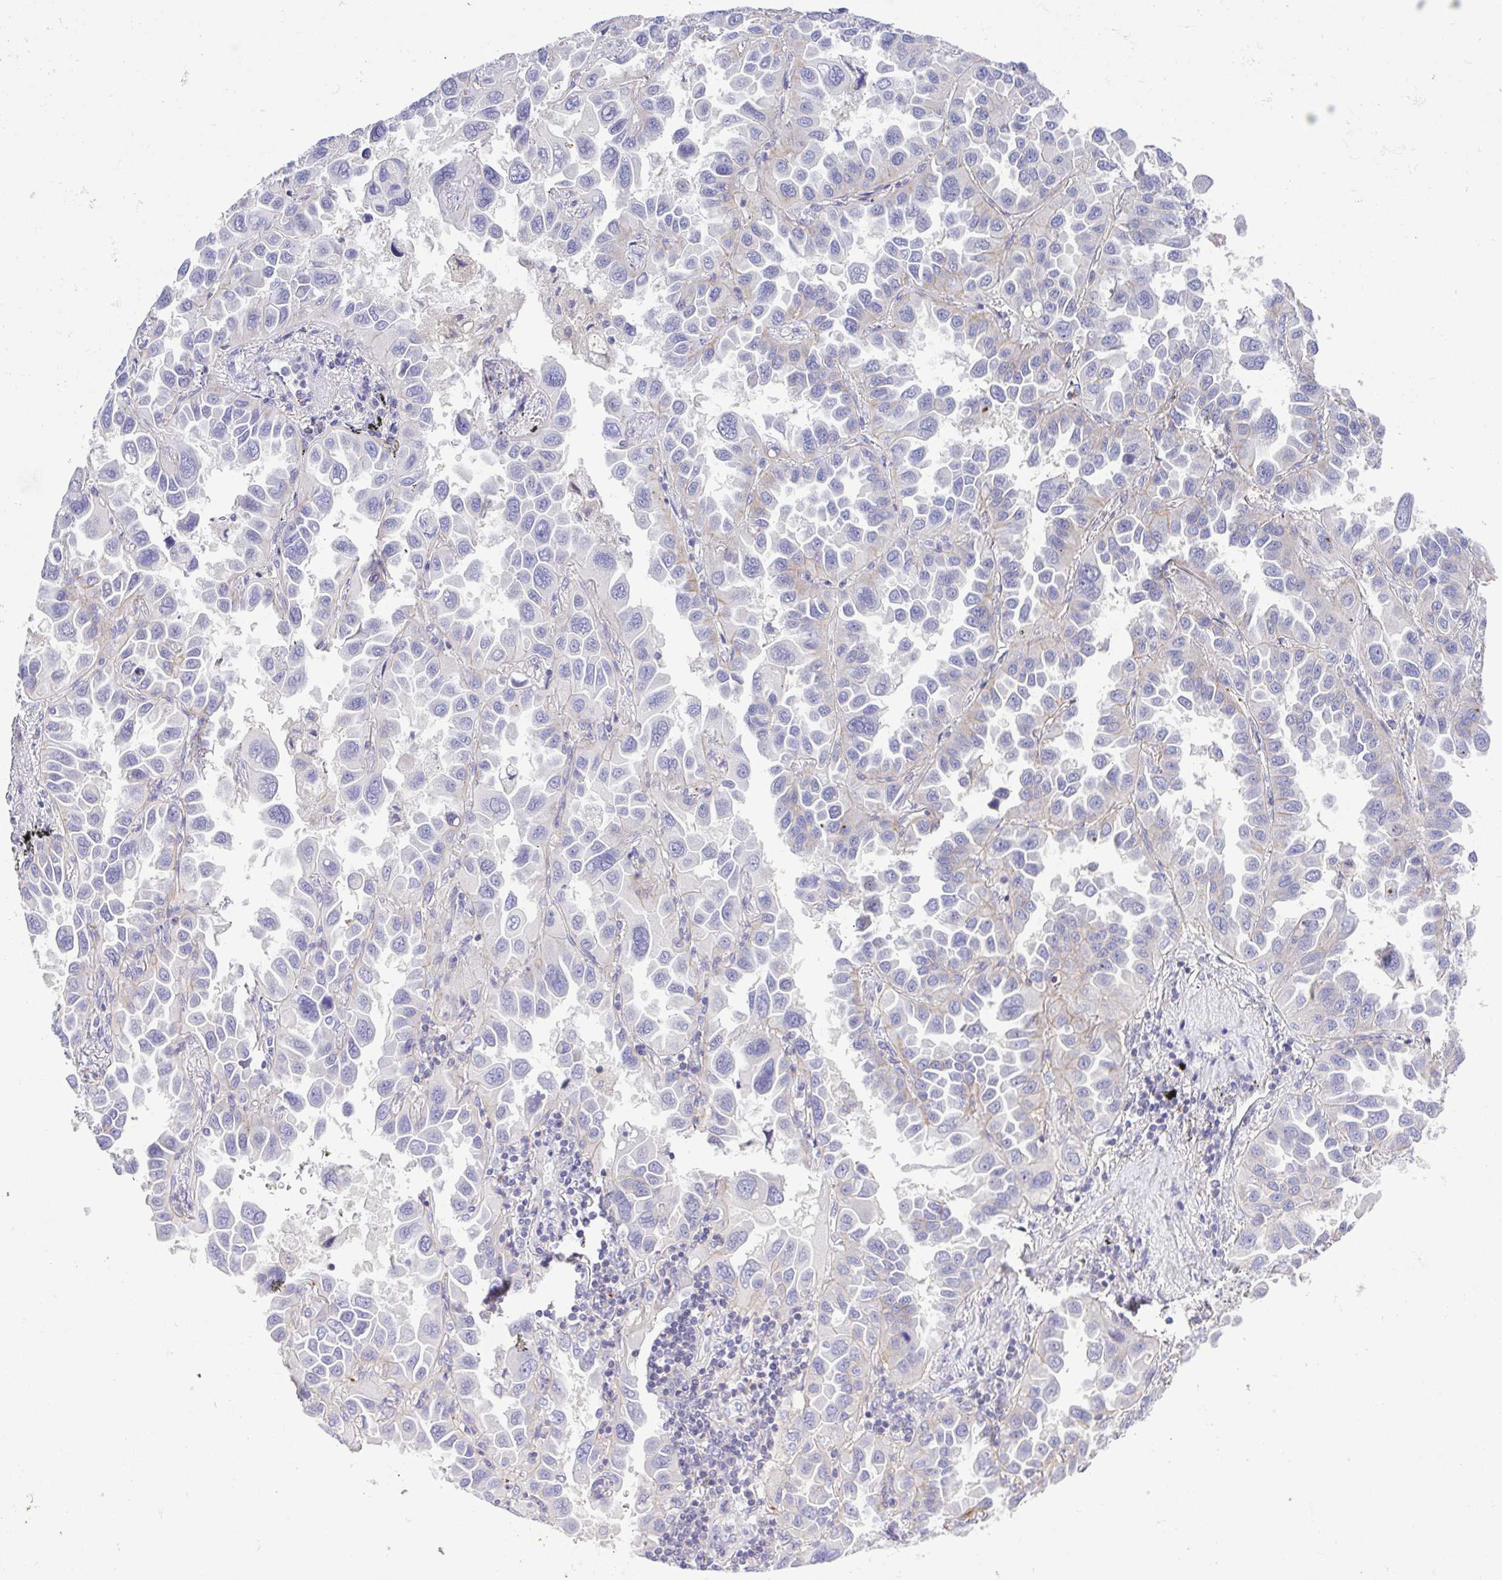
{"staining": {"intensity": "negative", "quantity": "none", "location": "none"}, "tissue": "lung cancer", "cell_type": "Tumor cells", "image_type": "cancer", "snomed": [{"axis": "morphology", "description": "Adenocarcinoma, NOS"}, {"axis": "topography", "description": "Lung"}], "caption": "Tumor cells show no significant expression in adenocarcinoma (lung).", "gene": "PRR14L", "patient": {"sex": "male", "age": 64}}